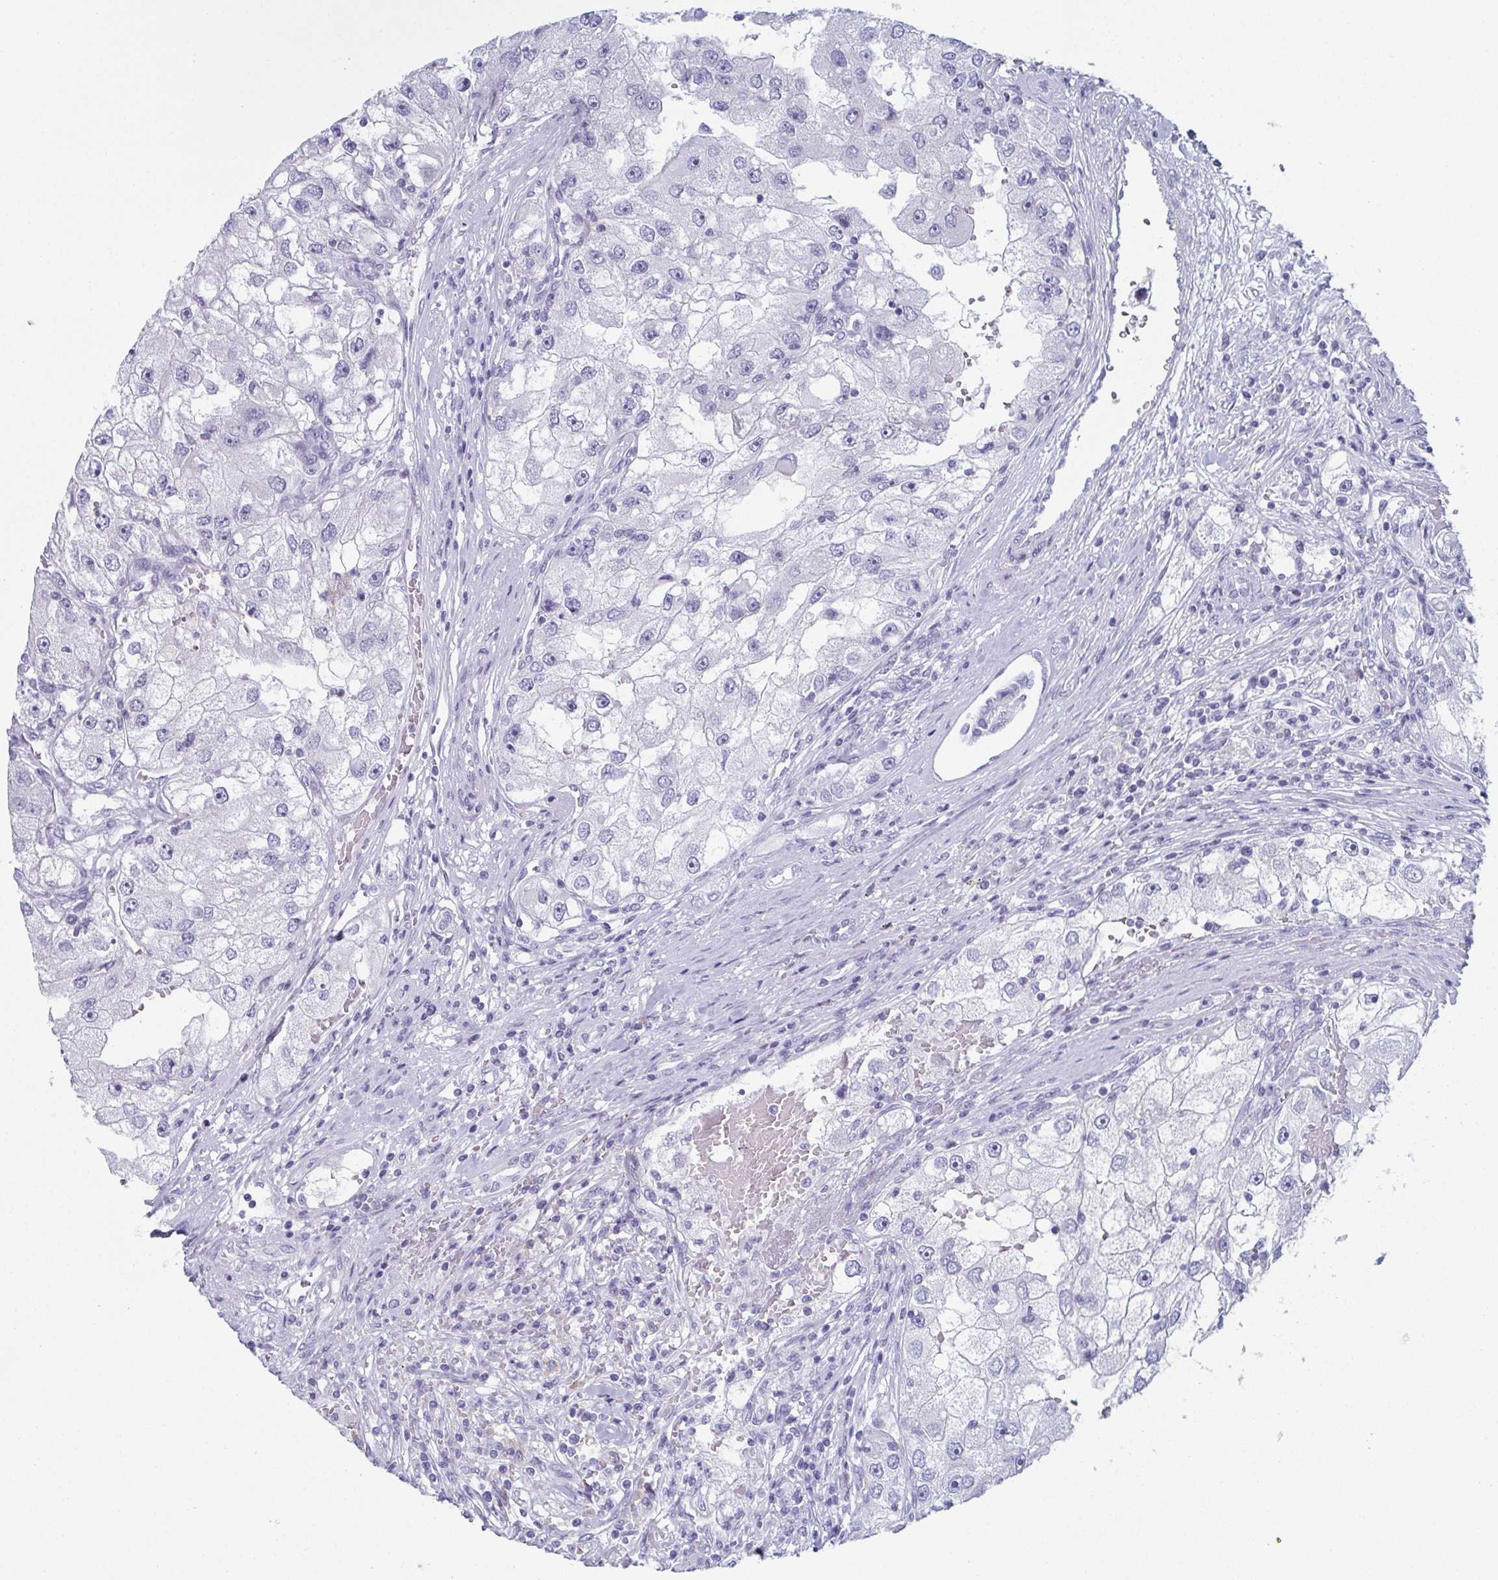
{"staining": {"intensity": "negative", "quantity": "none", "location": "none"}, "tissue": "renal cancer", "cell_type": "Tumor cells", "image_type": "cancer", "snomed": [{"axis": "morphology", "description": "Adenocarcinoma, NOS"}, {"axis": "topography", "description": "Kidney"}], "caption": "Immunohistochemical staining of human adenocarcinoma (renal) exhibits no significant staining in tumor cells.", "gene": "LYRM2", "patient": {"sex": "male", "age": 63}}